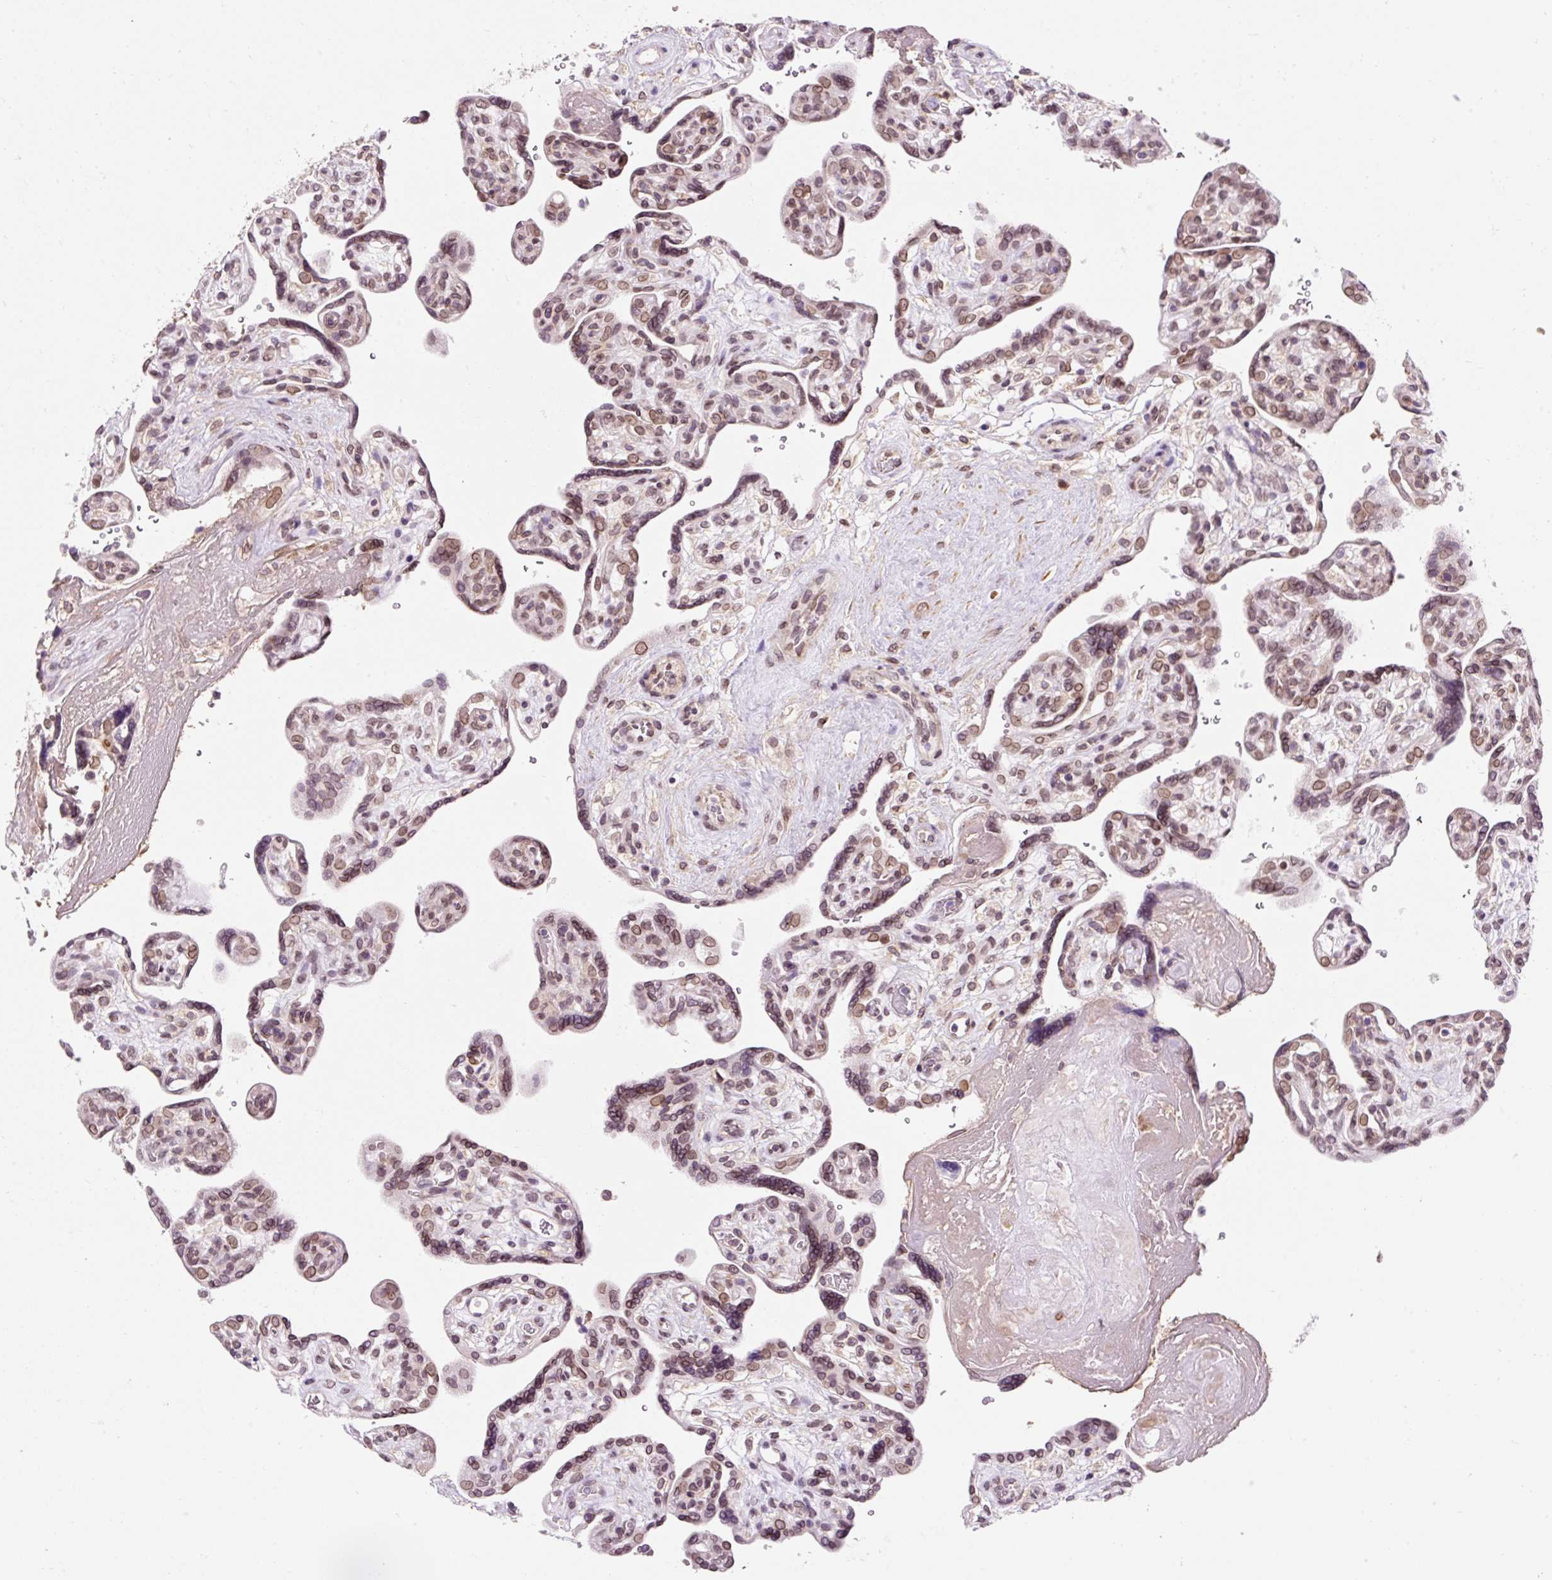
{"staining": {"intensity": "moderate", "quantity": ">75%", "location": "cytoplasmic/membranous,nuclear"}, "tissue": "placenta", "cell_type": "Trophoblastic cells", "image_type": "normal", "snomed": [{"axis": "morphology", "description": "Normal tissue, NOS"}, {"axis": "topography", "description": "Placenta"}], "caption": "Trophoblastic cells reveal medium levels of moderate cytoplasmic/membranous,nuclear positivity in about >75% of cells in benign human placenta.", "gene": "ZNF610", "patient": {"sex": "female", "age": 39}}